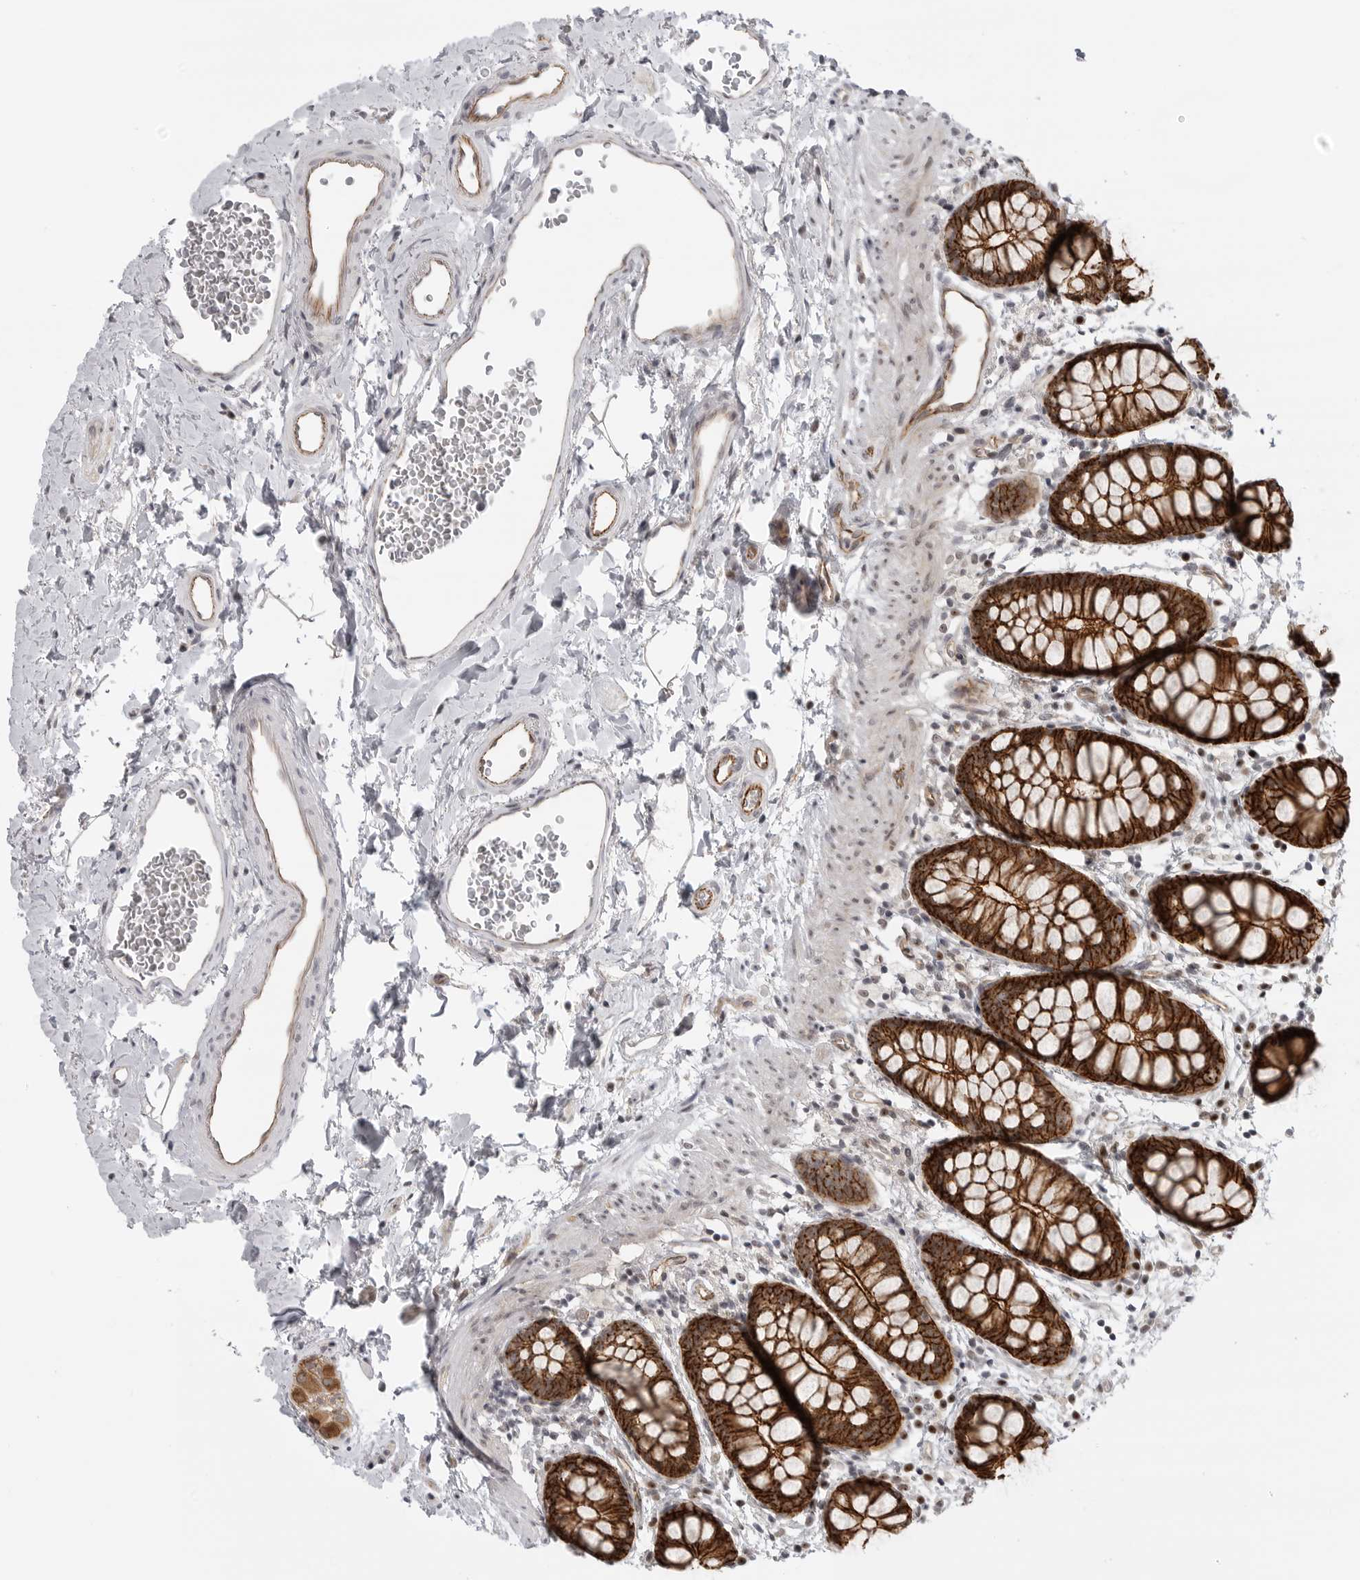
{"staining": {"intensity": "strong", "quantity": ">75%", "location": "cytoplasmic/membranous"}, "tissue": "rectum", "cell_type": "Glandular cells", "image_type": "normal", "snomed": [{"axis": "morphology", "description": "Normal tissue, NOS"}, {"axis": "topography", "description": "Rectum"}], "caption": "An immunohistochemistry micrograph of benign tissue is shown. Protein staining in brown labels strong cytoplasmic/membranous positivity in rectum within glandular cells.", "gene": "CEP295NL", "patient": {"sex": "female", "age": 65}}